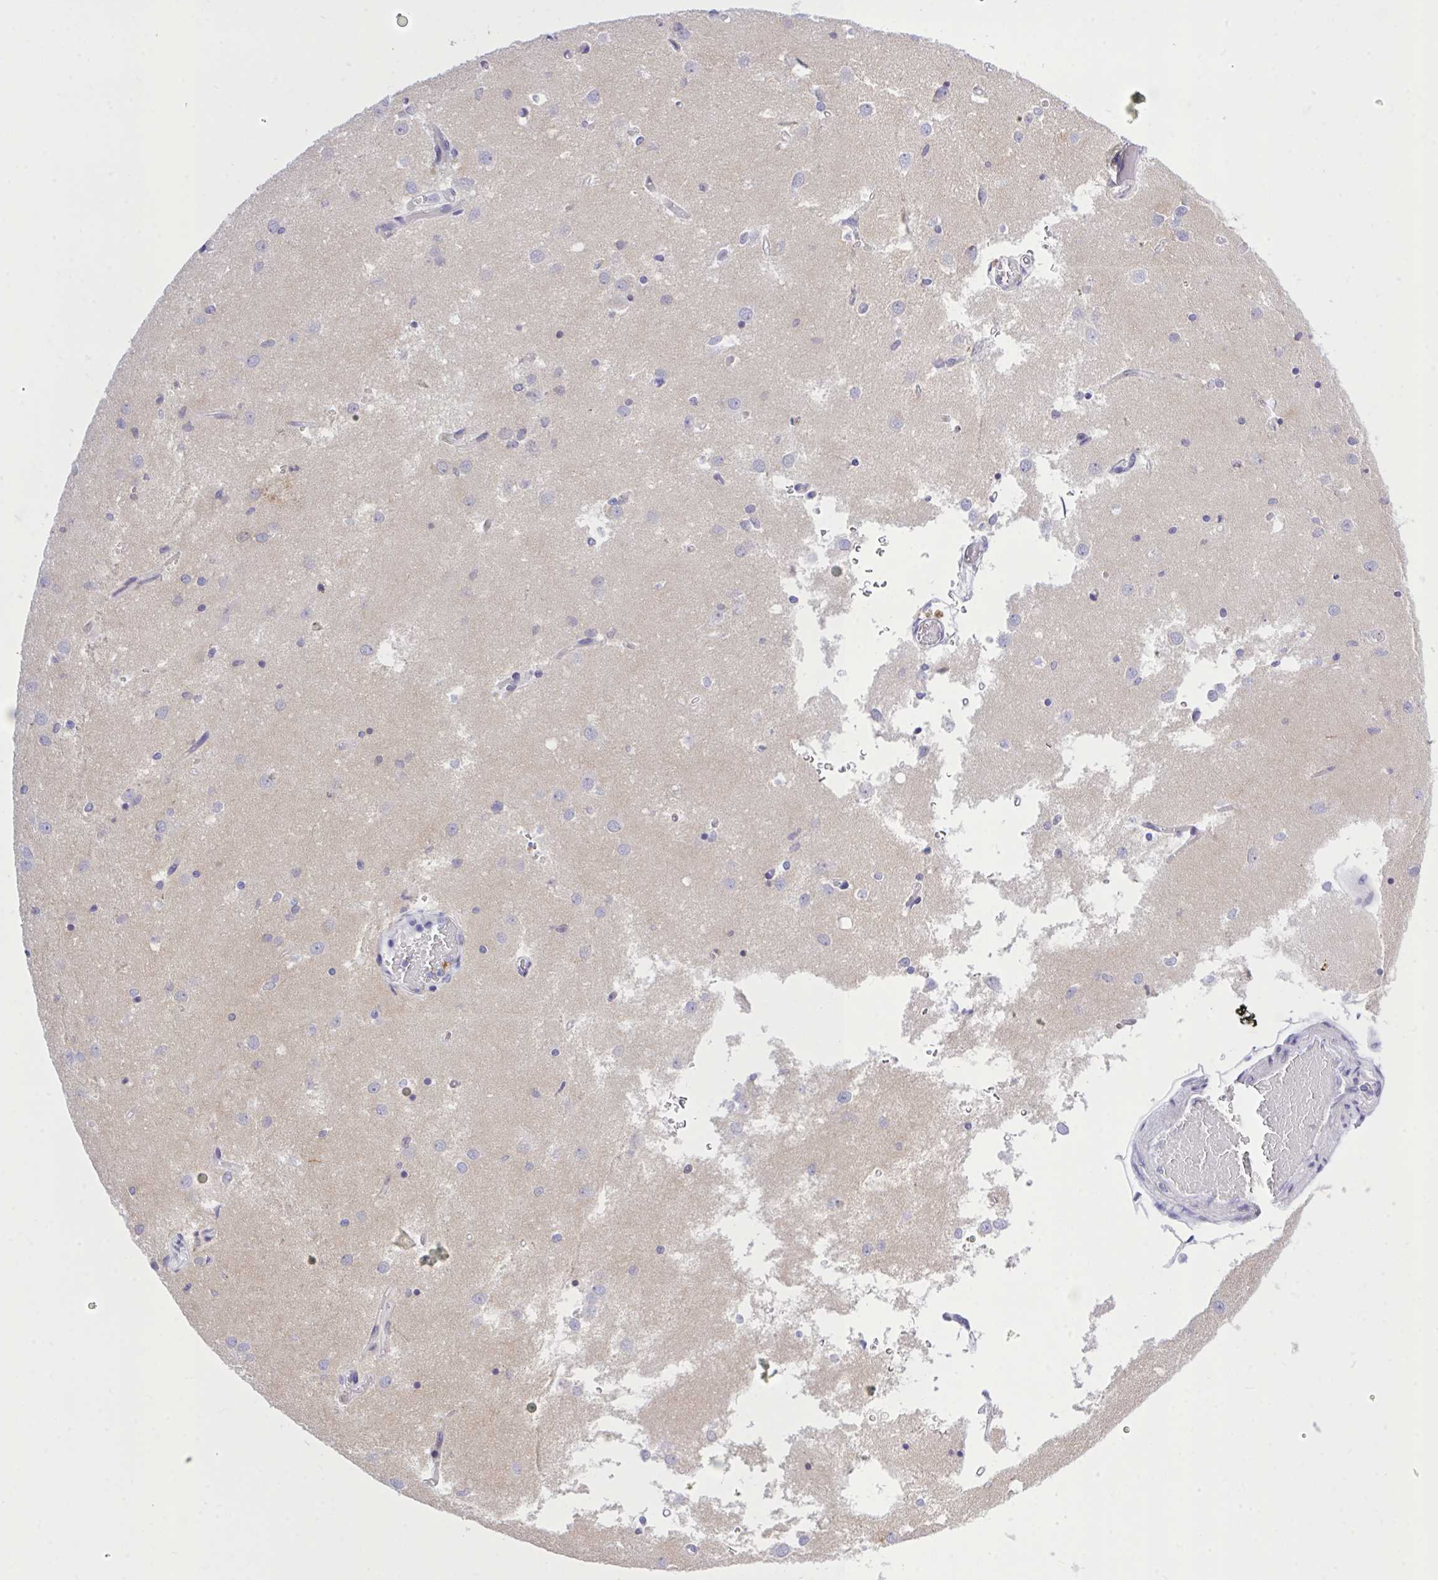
{"staining": {"intensity": "negative", "quantity": "none", "location": "none"}, "tissue": "caudate", "cell_type": "Glial cells", "image_type": "normal", "snomed": [{"axis": "morphology", "description": "Normal tissue, NOS"}, {"axis": "topography", "description": "Lateral ventricle wall"}], "caption": "A micrograph of human caudate is negative for staining in glial cells. (Immunohistochemistry (ihc), brightfield microscopy, high magnification).", "gene": "CXCL8", "patient": {"sex": "male", "age": 70}}